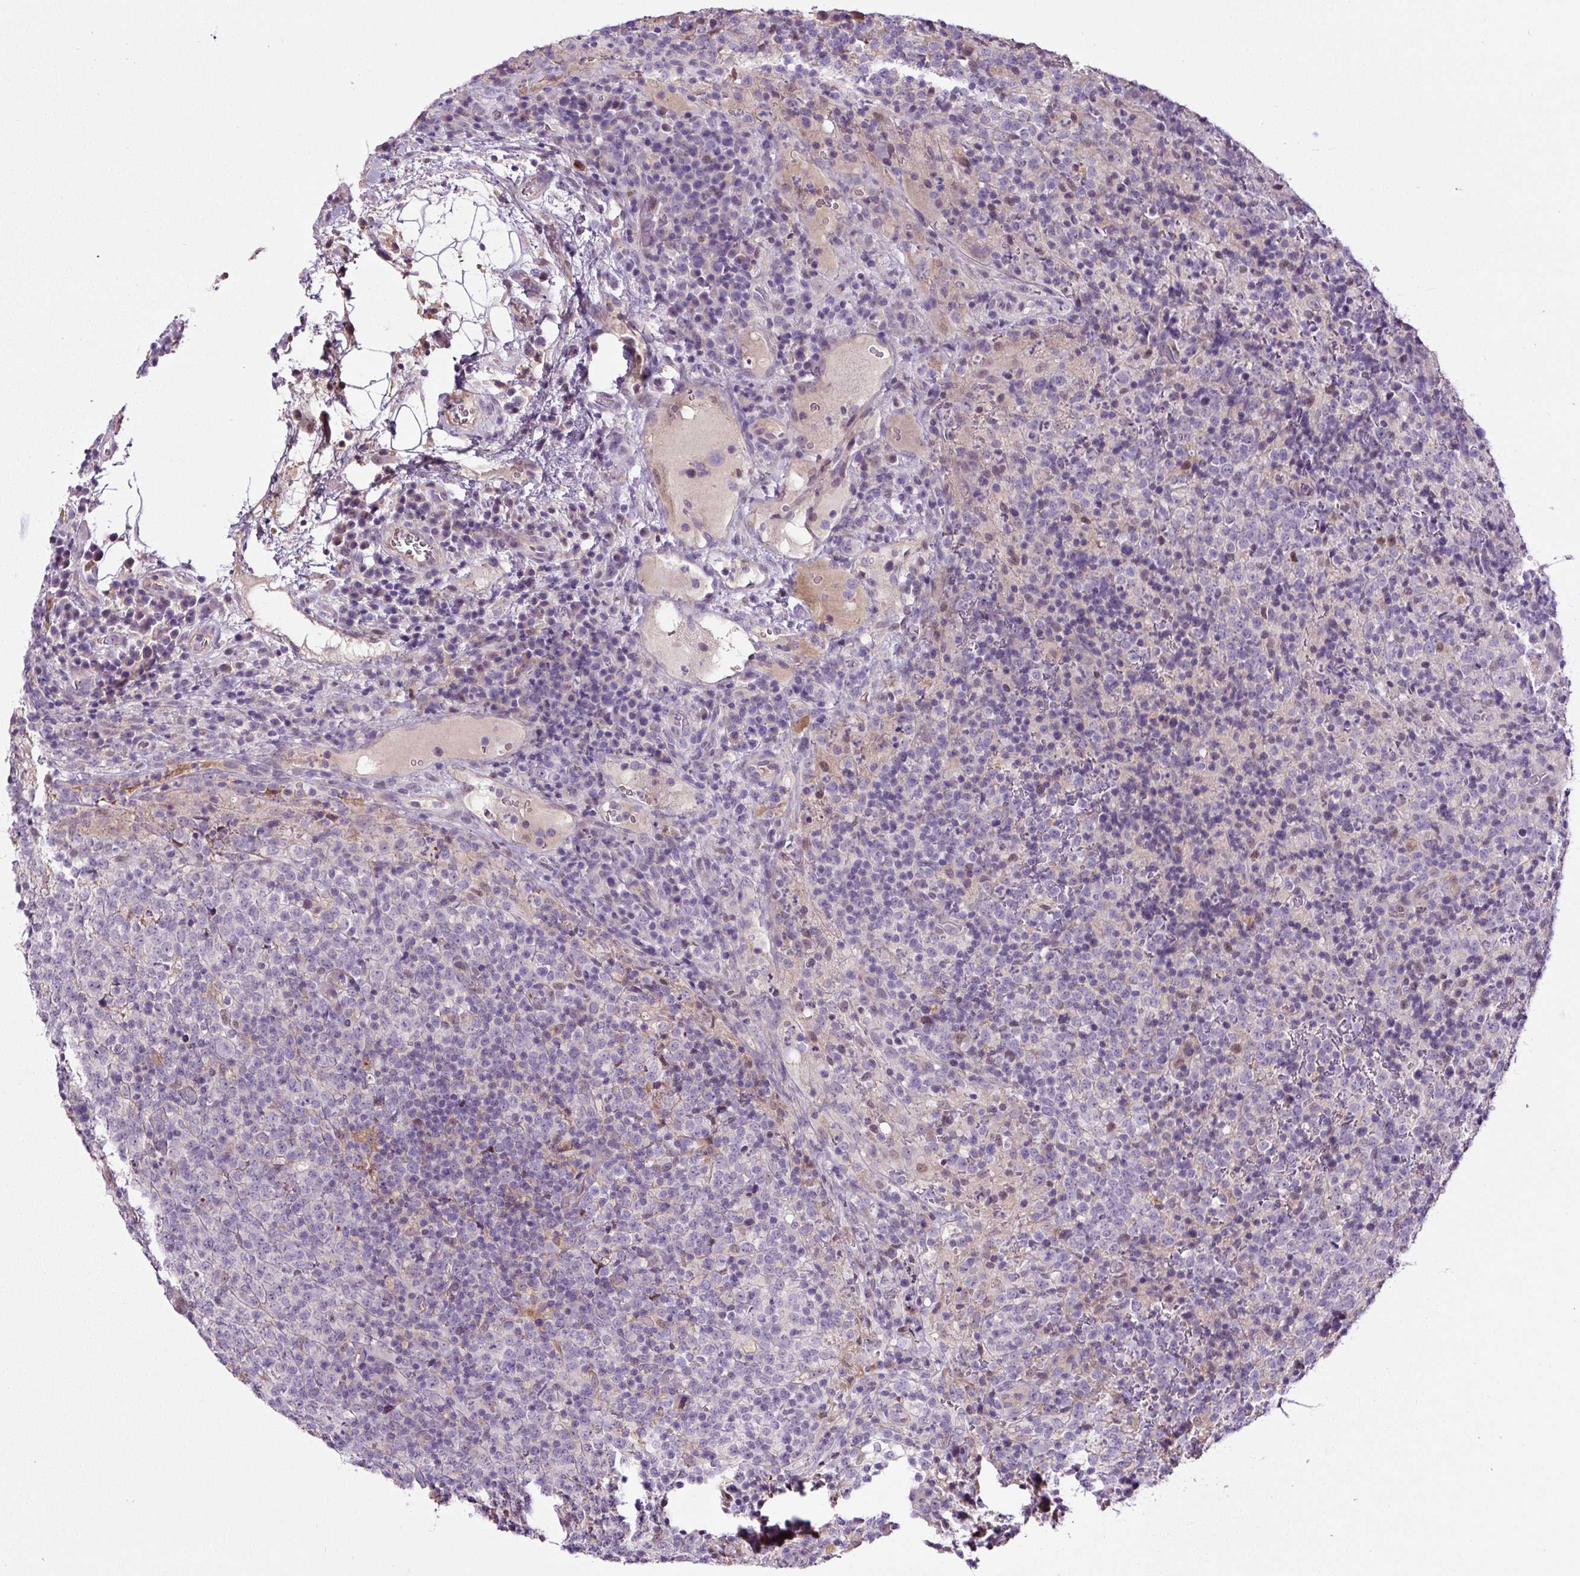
{"staining": {"intensity": "negative", "quantity": "none", "location": "none"}, "tissue": "lymphoma", "cell_type": "Tumor cells", "image_type": "cancer", "snomed": [{"axis": "morphology", "description": "Malignant lymphoma, non-Hodgkin's type, High grade"}, {"axis": "topography", "description": "Lymph node"}], "caption": "DAB immunohistochemical staining of human high-grade malignant lymphoma, non-Hodgkin's type shows no significant staining in tumor cells.", "gene": "LRRC24", "patient": {"sex": "male", "age": 54}}